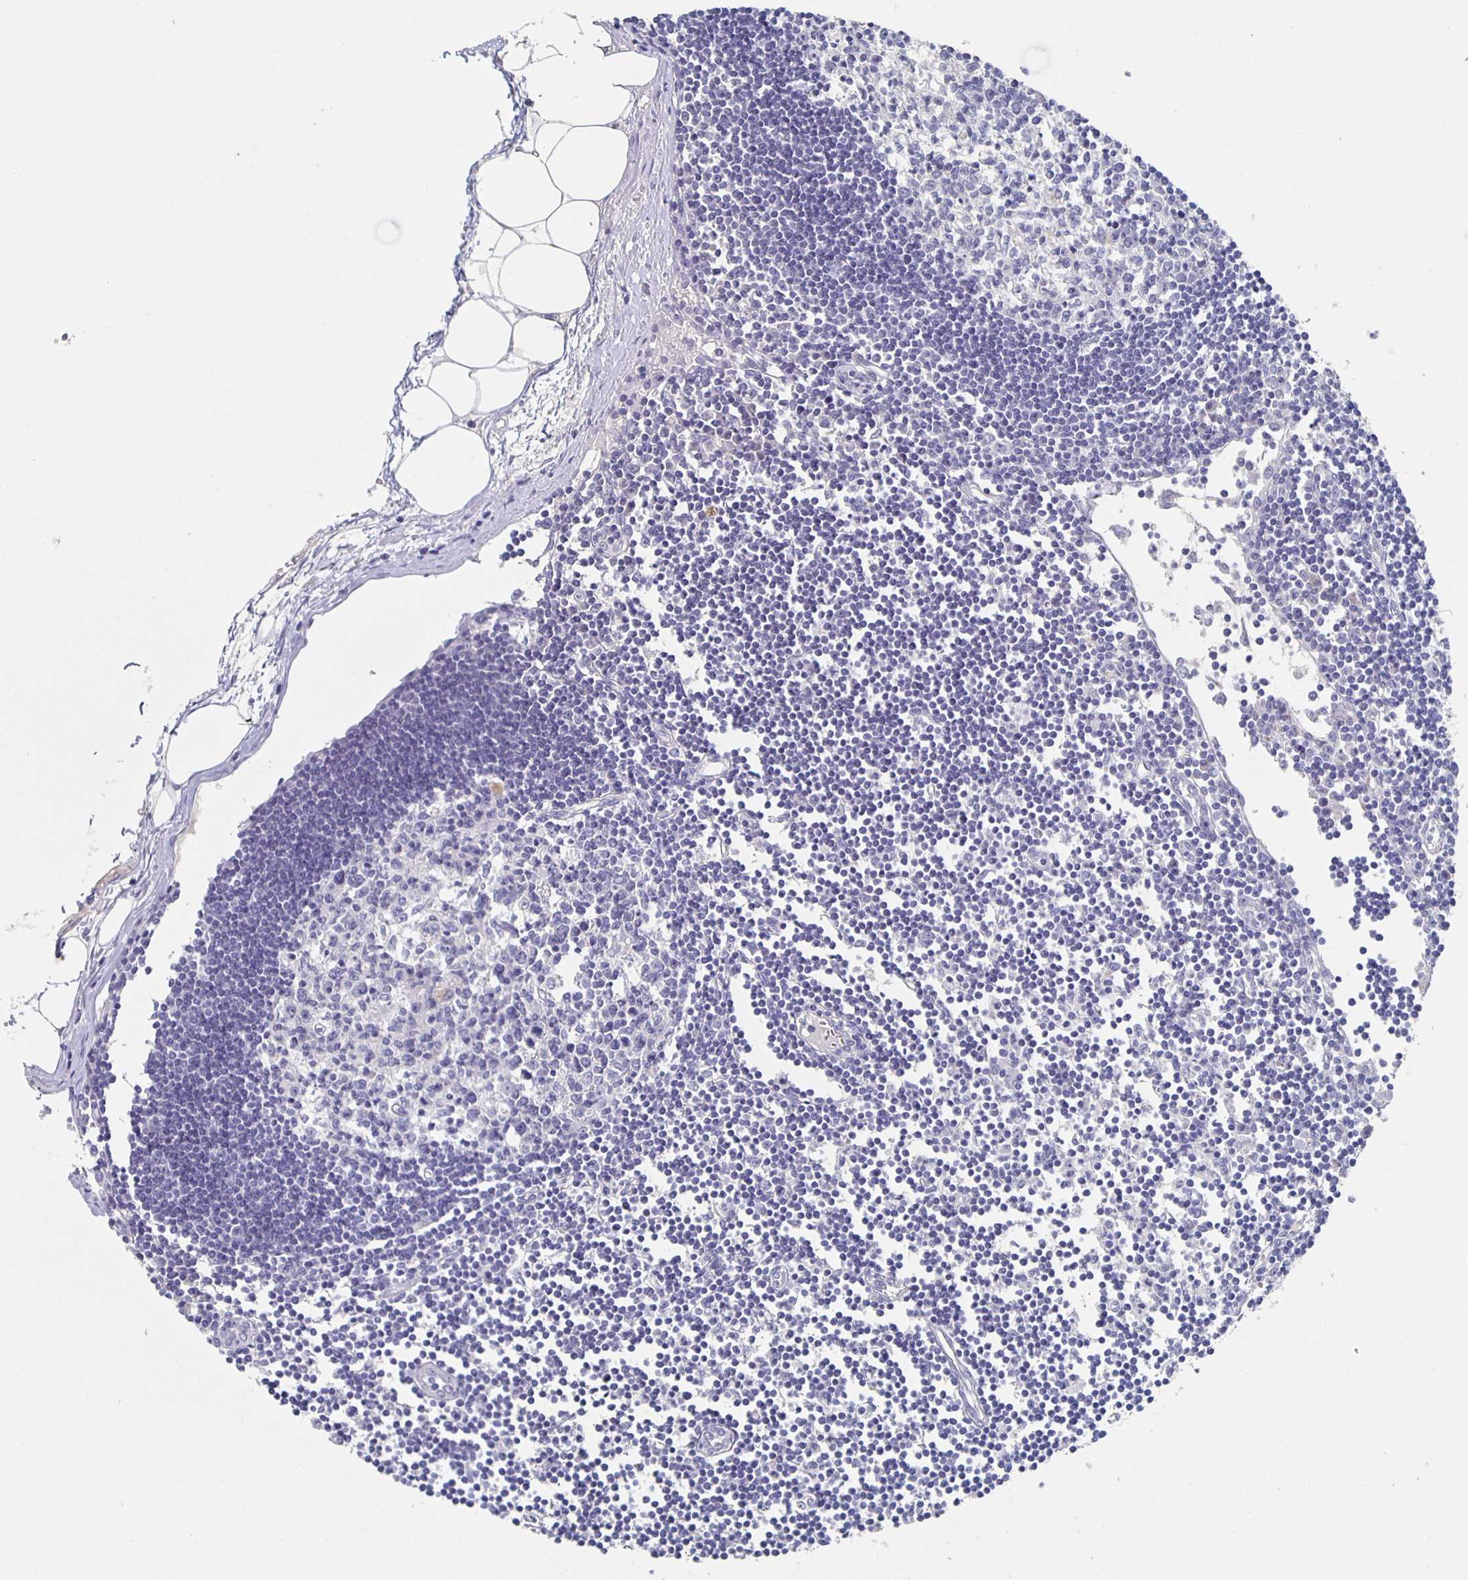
{"staining": {"intensity": "negative", "quantity": "none", "location": "none"}, "tissue": "lymph node", "cell_type": "Germinal center cells", "image_type": "normal", "snomed": [{"axis": "morphology", "description": "Normal tissue, NOS"}, {"axis": "topography", "description": "Lymph node"}], "caption": "Photomicrograph shows no significant protein expression in germinal center cells of unremarkable lymph node. (DAB (3,3'-diaminobenzidine) IHC visualized using brightfield microscopy, high magnification).", "gene": "CACNA2D2", "patient": {"sex": "female", "age": 65}}